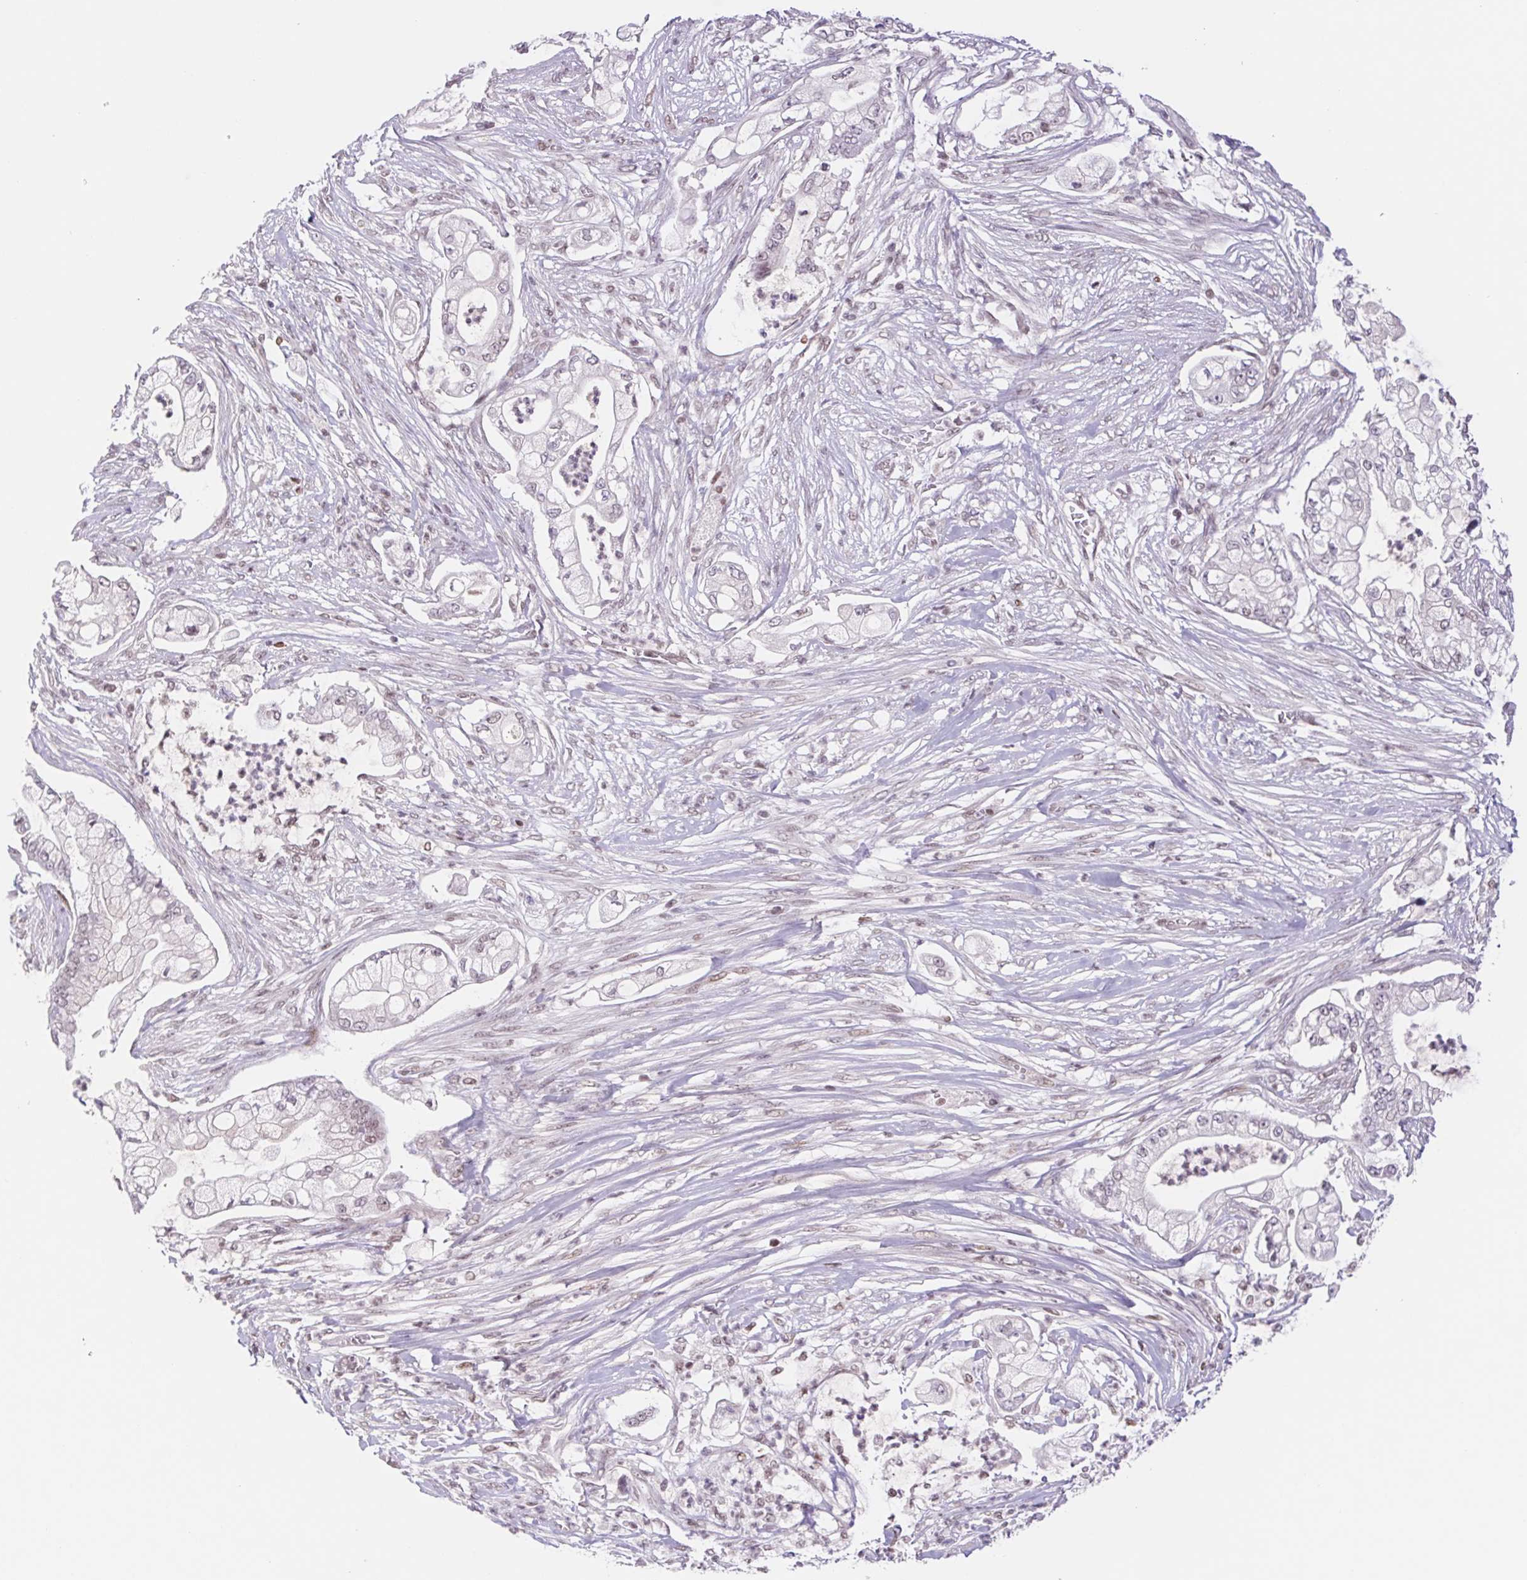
{"staining": {"intensity": "weak", "quantity": "<25%", "location": "nuclear"}, "tissue": "pancreatic cancer", "cell_type": "Tumor cells", "image_type": "cancer", "snomed": [{"axis": "morphology", "description": "Adenocarcinoma, NOS"}, {"axis": "topography", "description": "Pancreas"}], "caption": "High power microscopy micrograph of an immunohistochemistry image of pancreatic adenocarcinoma, revealing no significant positivity in tumor cells.", "gene": "TRERF1", "patient": {"sex": "female", "age": 69}}